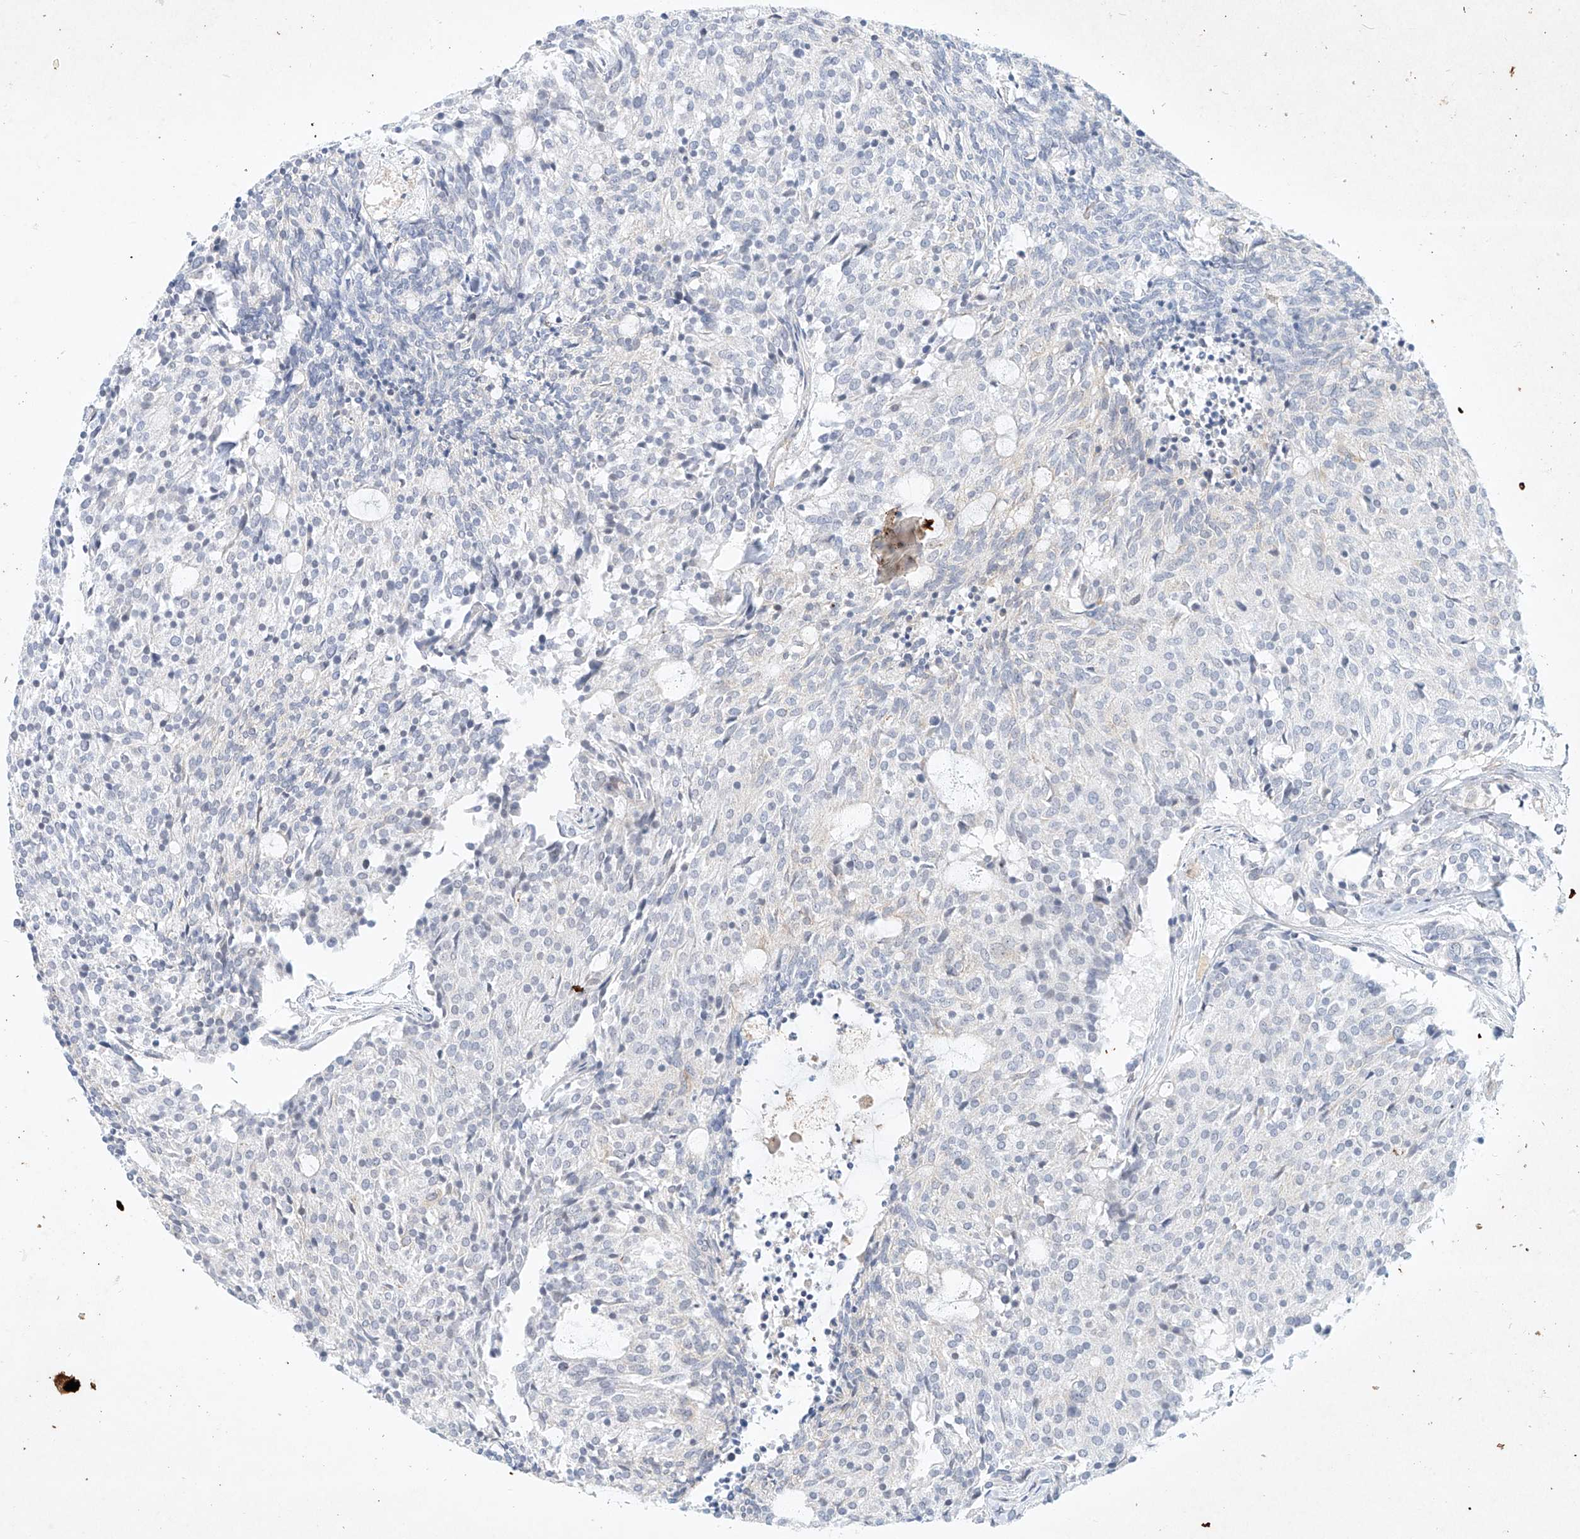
{"staining": {"intensity": "negative", "quantity": "none", "location": "none"}, "tissue": "carcinoid", "cell_type": "Tumor cells", "image_type": "cancer", "snomed": [{"axis": "morphology", "description": "Carcinoid, malignant, NOS"}, {"axis": "topography", "description": "Pancreas"}], "caption": "A micrograph of human carcinoid (malignant) is negative for staining in tumor cells.", "gene": "REEP2", "patient": {"sex": "female", "age": 54}}